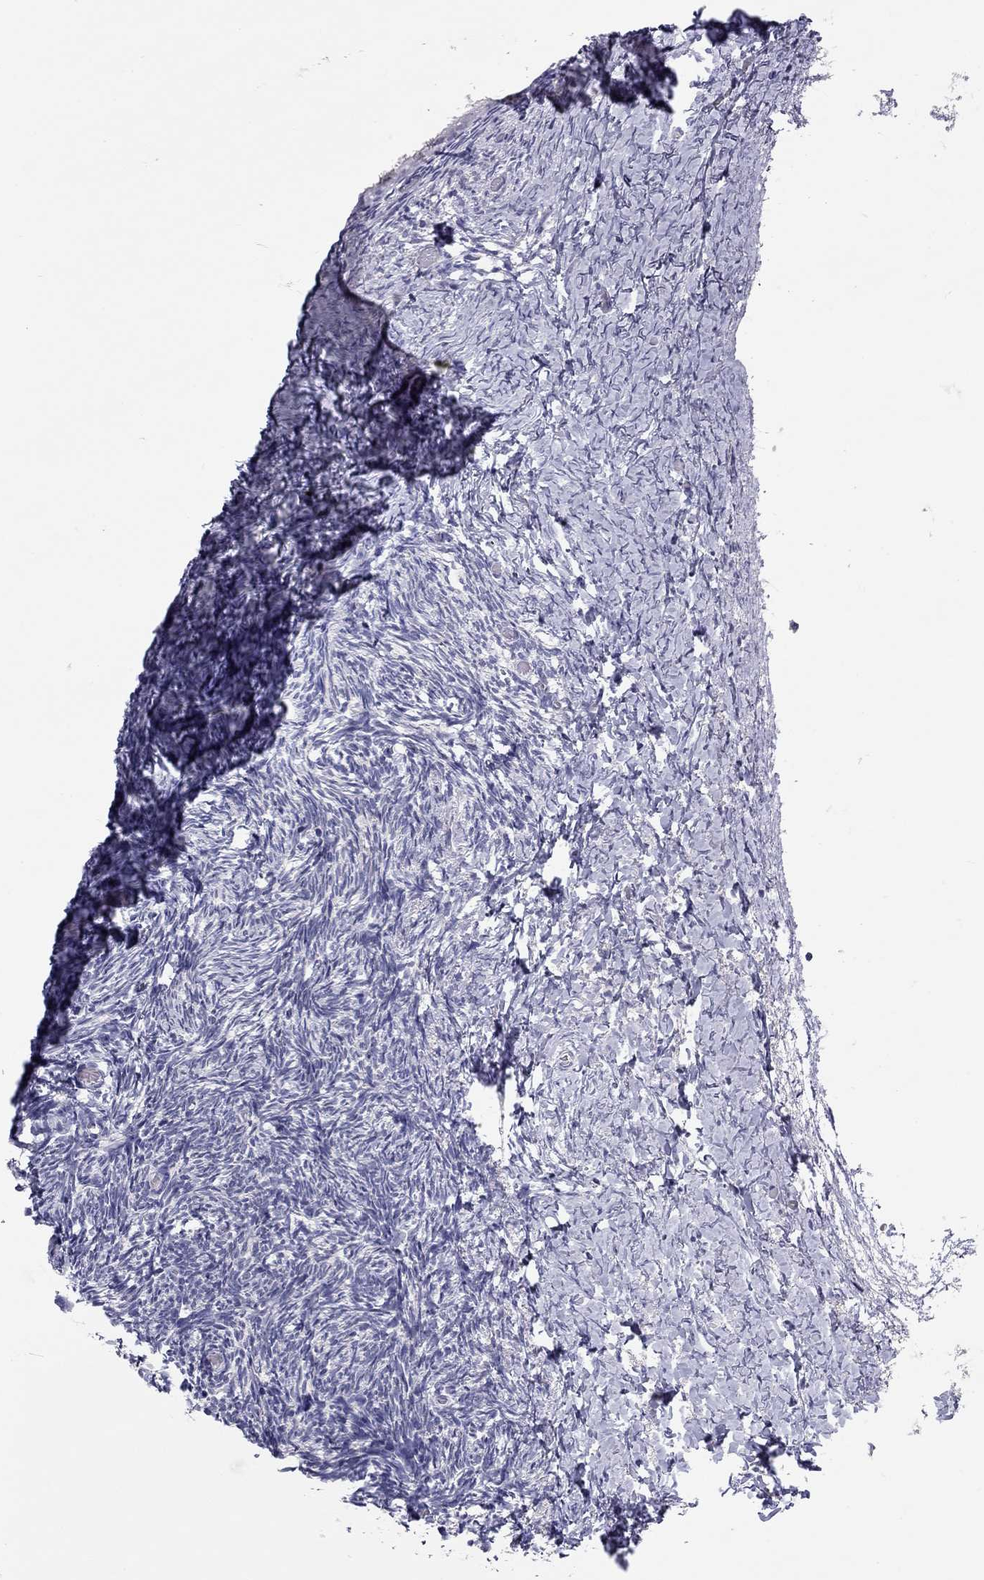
{"staining": {"intensity": "negative", "quantity": "none", "location": "none"}, "tissue": "ovary", "cell_type": "Follicle cells", "image_type": "normal", "snomed": [{"axis": "morphology", "description": "Normal tissue, NOS"}, {"axis": "topography", "description": "Ovary"}], "caption": "This is an IHC image of normal human ovary. There is no positivity in follicle cells.", "gene": "SCARB1", "patient": {"sex": "female", "age": 39}}